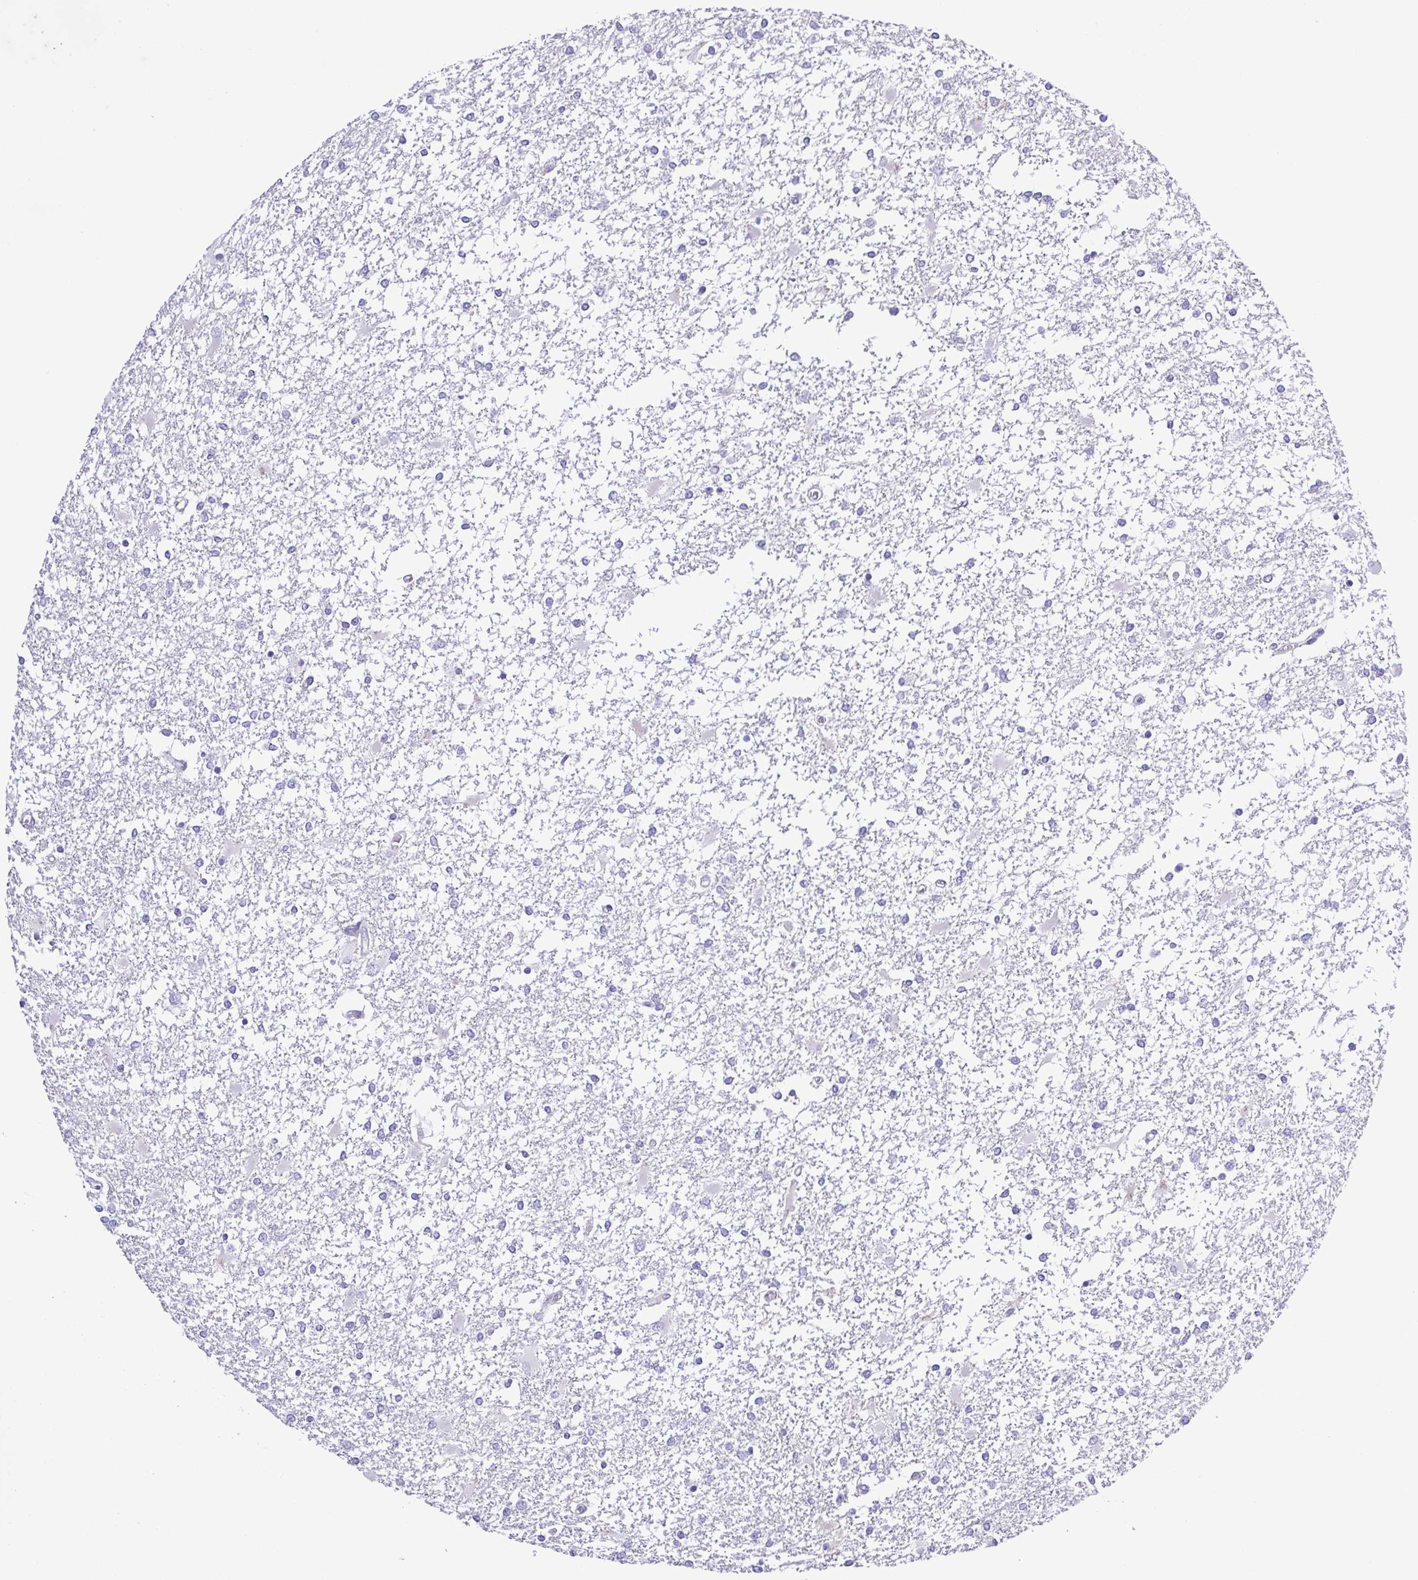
{"staining": {"intensity": "negative", "quantity": "none", "location": "none"}, "tissue": "glioma", "cell_type": "Tumor cells", "image_type": "cancer", "snomed": [{"axis": "morphology", "description": "Glioma, malignant, High grade"}, {"axis": "topography", "description": "Cerebral cortex"}], "caption": "Immunohistochemistry (IHC) of human glioma exhibits no staining in tumor cells.", "gene": "GABBR2", "patient": {"sex": "male", "age": 79}}